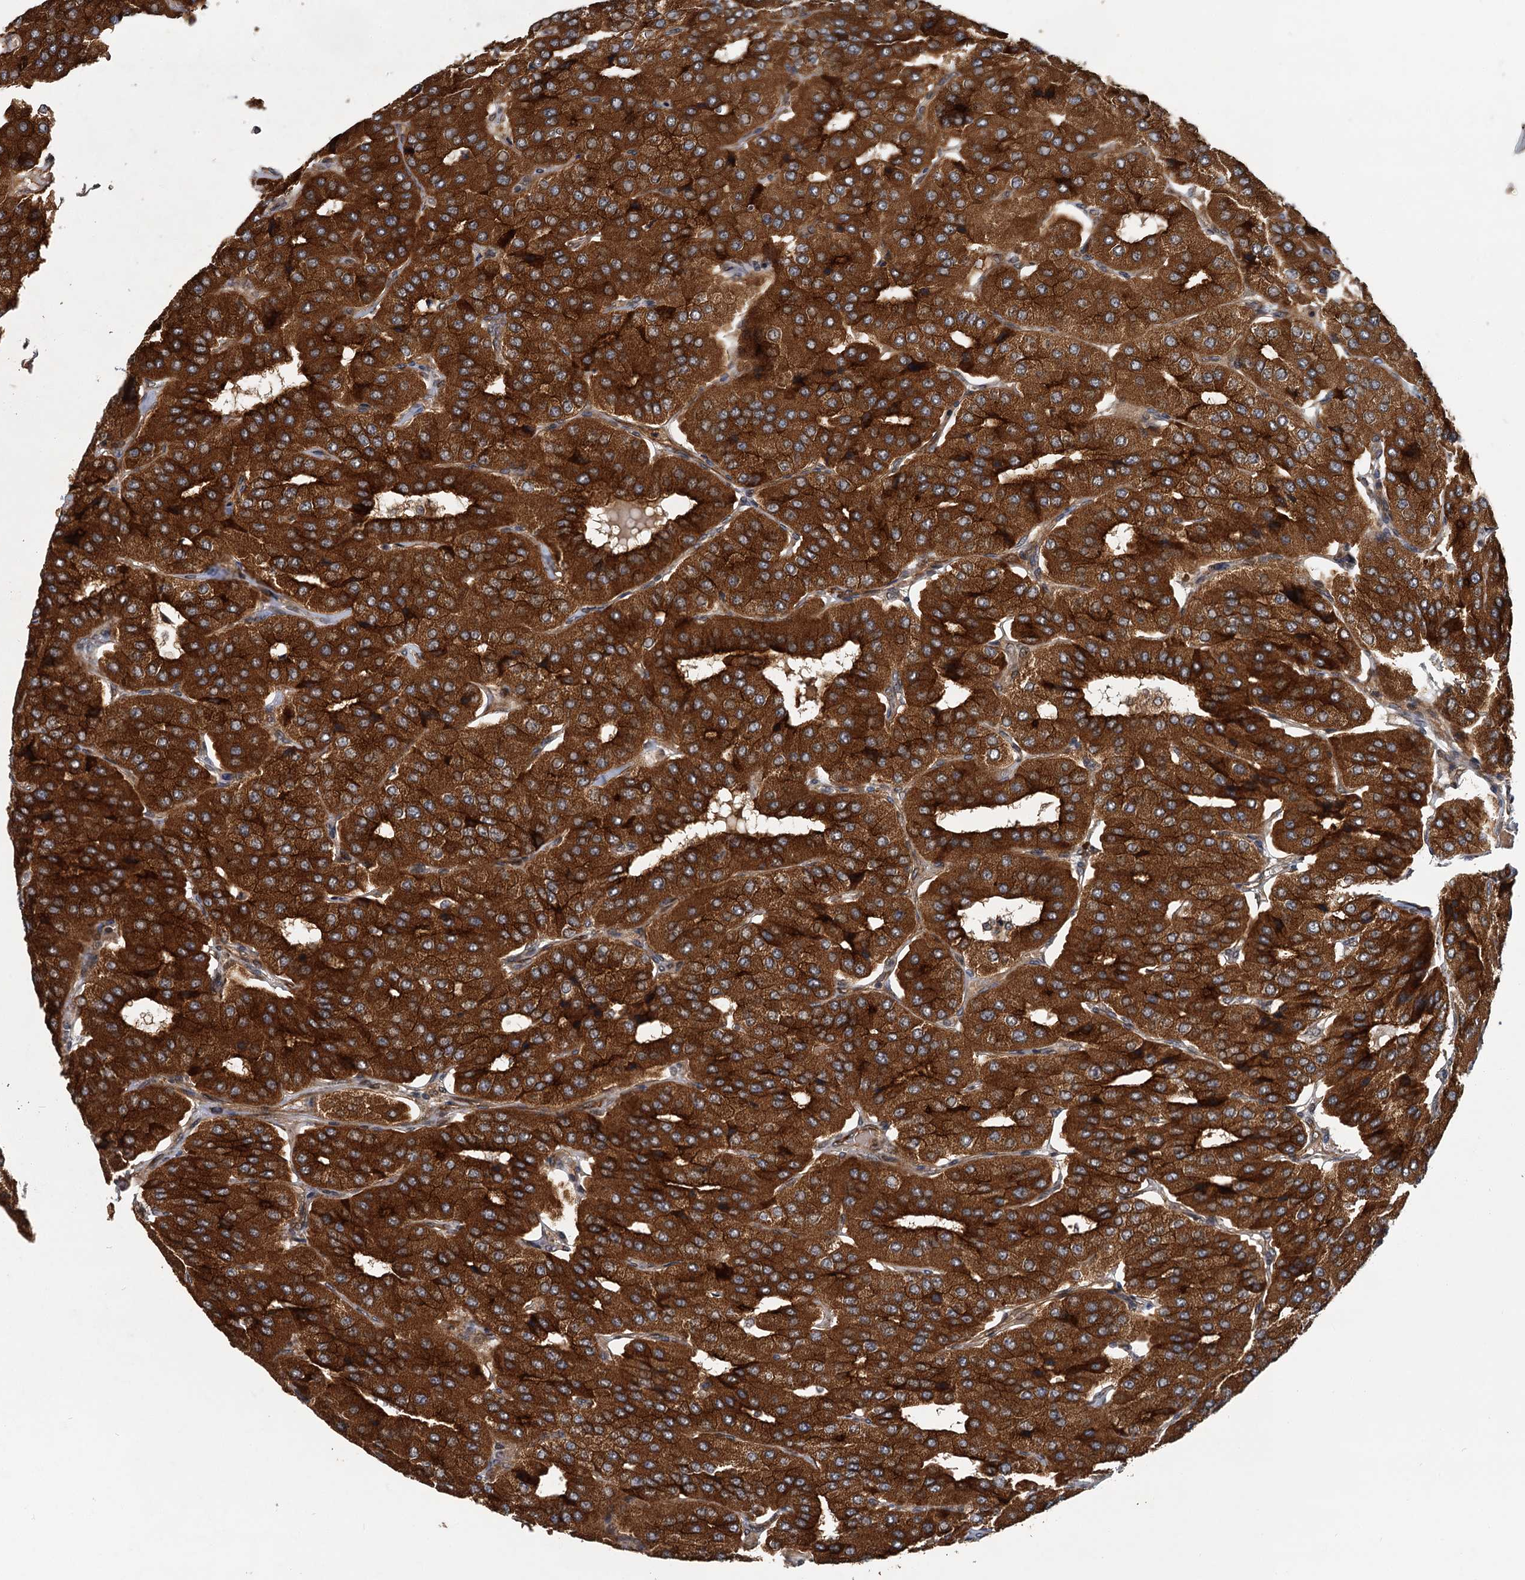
{"staining": {"intensity": "strong", "quantity": ">75%", "location": "cytoplasmic/membranous"}, "tissue": "parathyroid gland", "cell_type": "Glandular cells", "image_type": "normal", "snomed": [{"axis": "morphology", "description": "Normal tissue, NOS"}, {"axis": "morphology", "description": "Adenoma, NOS"}, {"axis": "topography", "description": "Parathyroid gland"}], "caption": "High-power microscopy captured an immunohistochemistry (IHC) photomicrograph of unremarkable parathyroid gland, revealing strong cytoplasmic/membranous expression in about >75% of glandular cells.", "gene": "LRRK2", "patient": {"sex": "female", "age": 86}}